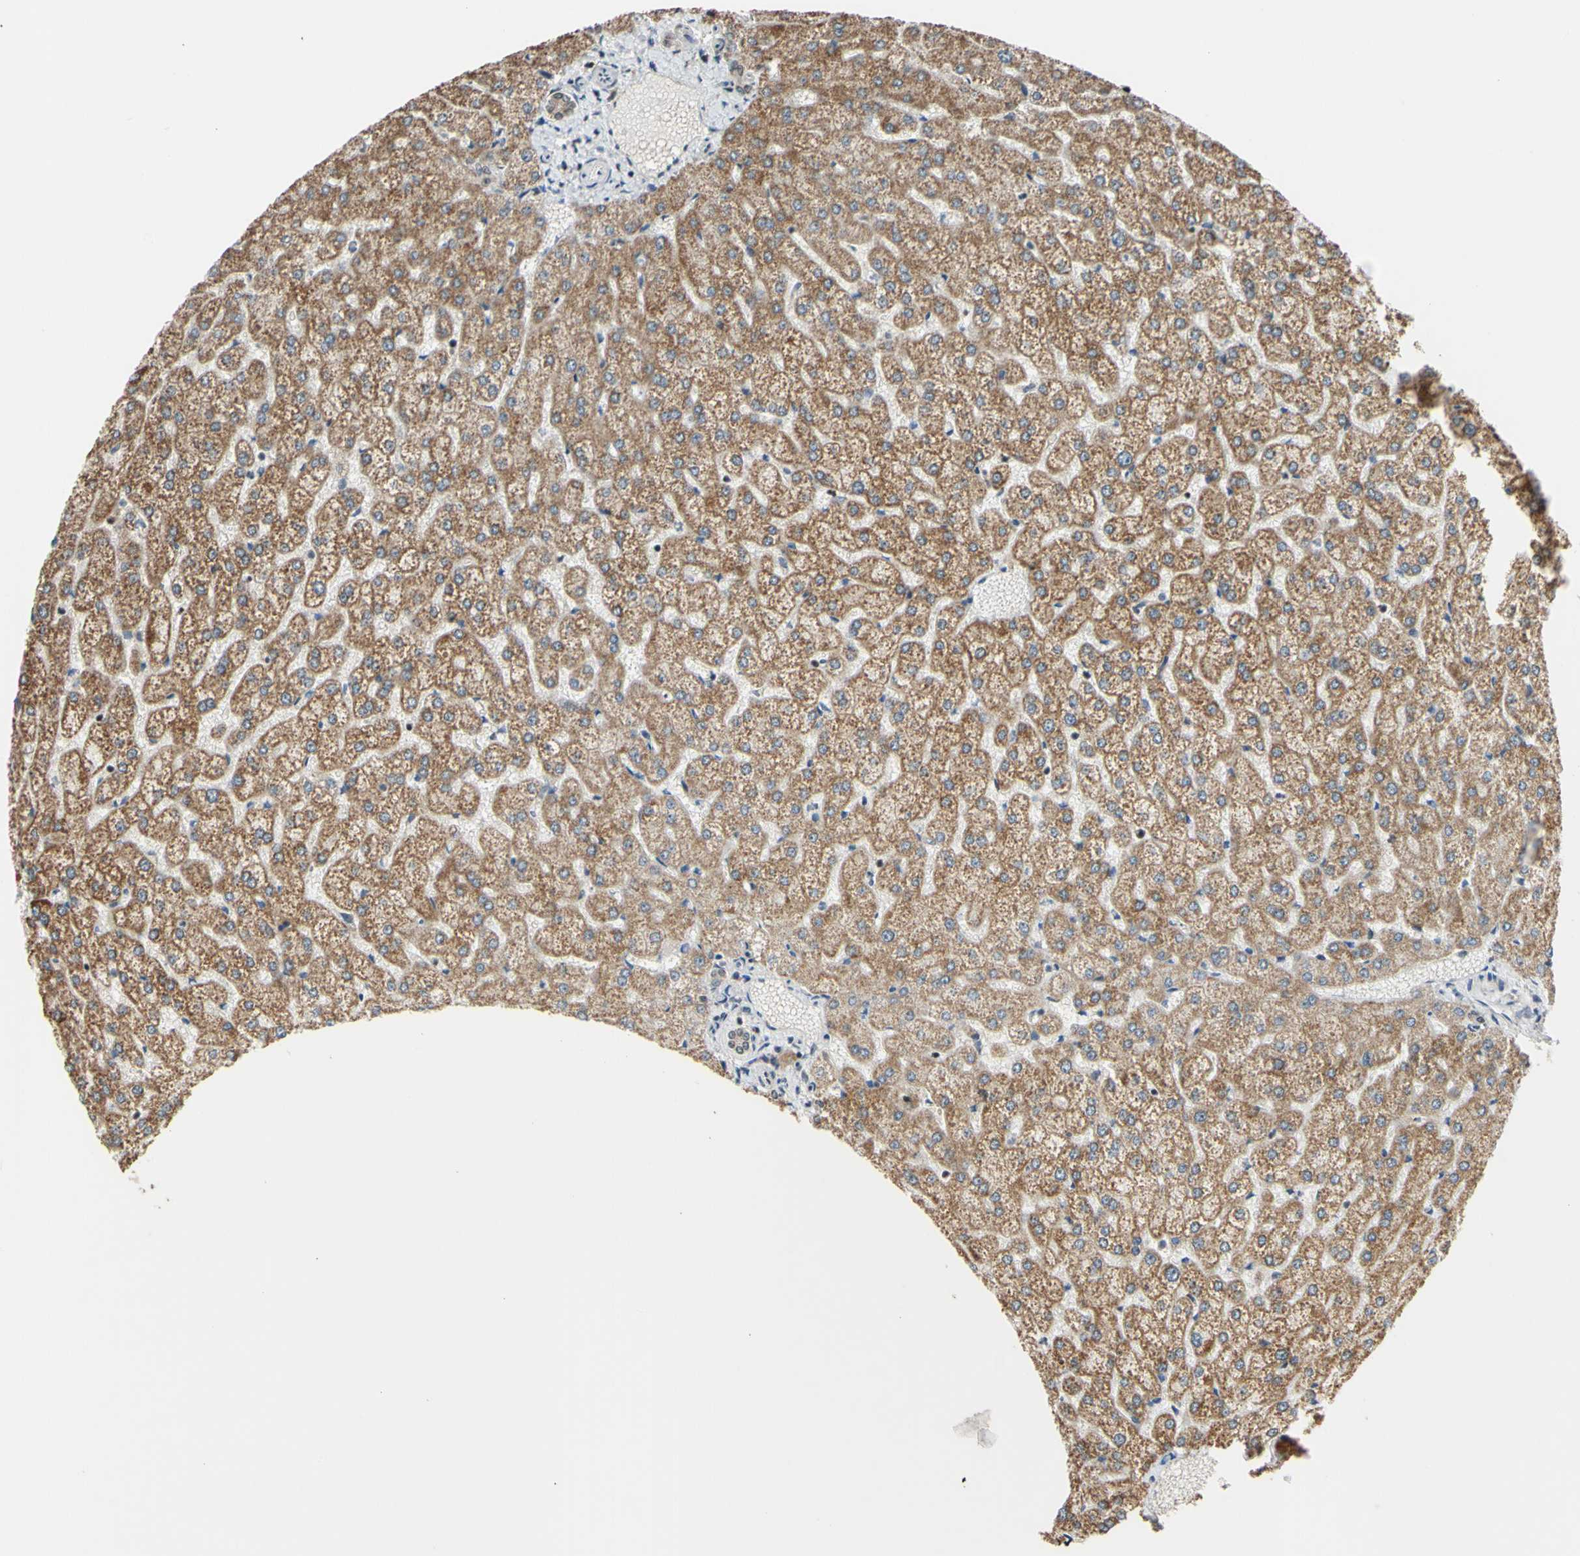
{"staining": {"intensity": "weak", "quantity": ">75%", "location": "cytoplasmic/membranous"}, "tissue": "liver", "cell_type": "Cholangiocytes", "image_type": "normal", "snomed": [{"axis": "morphology", "description": "Normal tissue, NOS"}, {"axis": "topography", "description": "Liver"}], "caption": "Cholangiocytes reveal low levels of weak cytoplasmic/membranous expression in about >75% of cells in unremarkable liver. The protein is shown in brown color, while the nuclei are stained blue.", "gene": "SP4", "patient": {"sex": "female", "age": 32}}